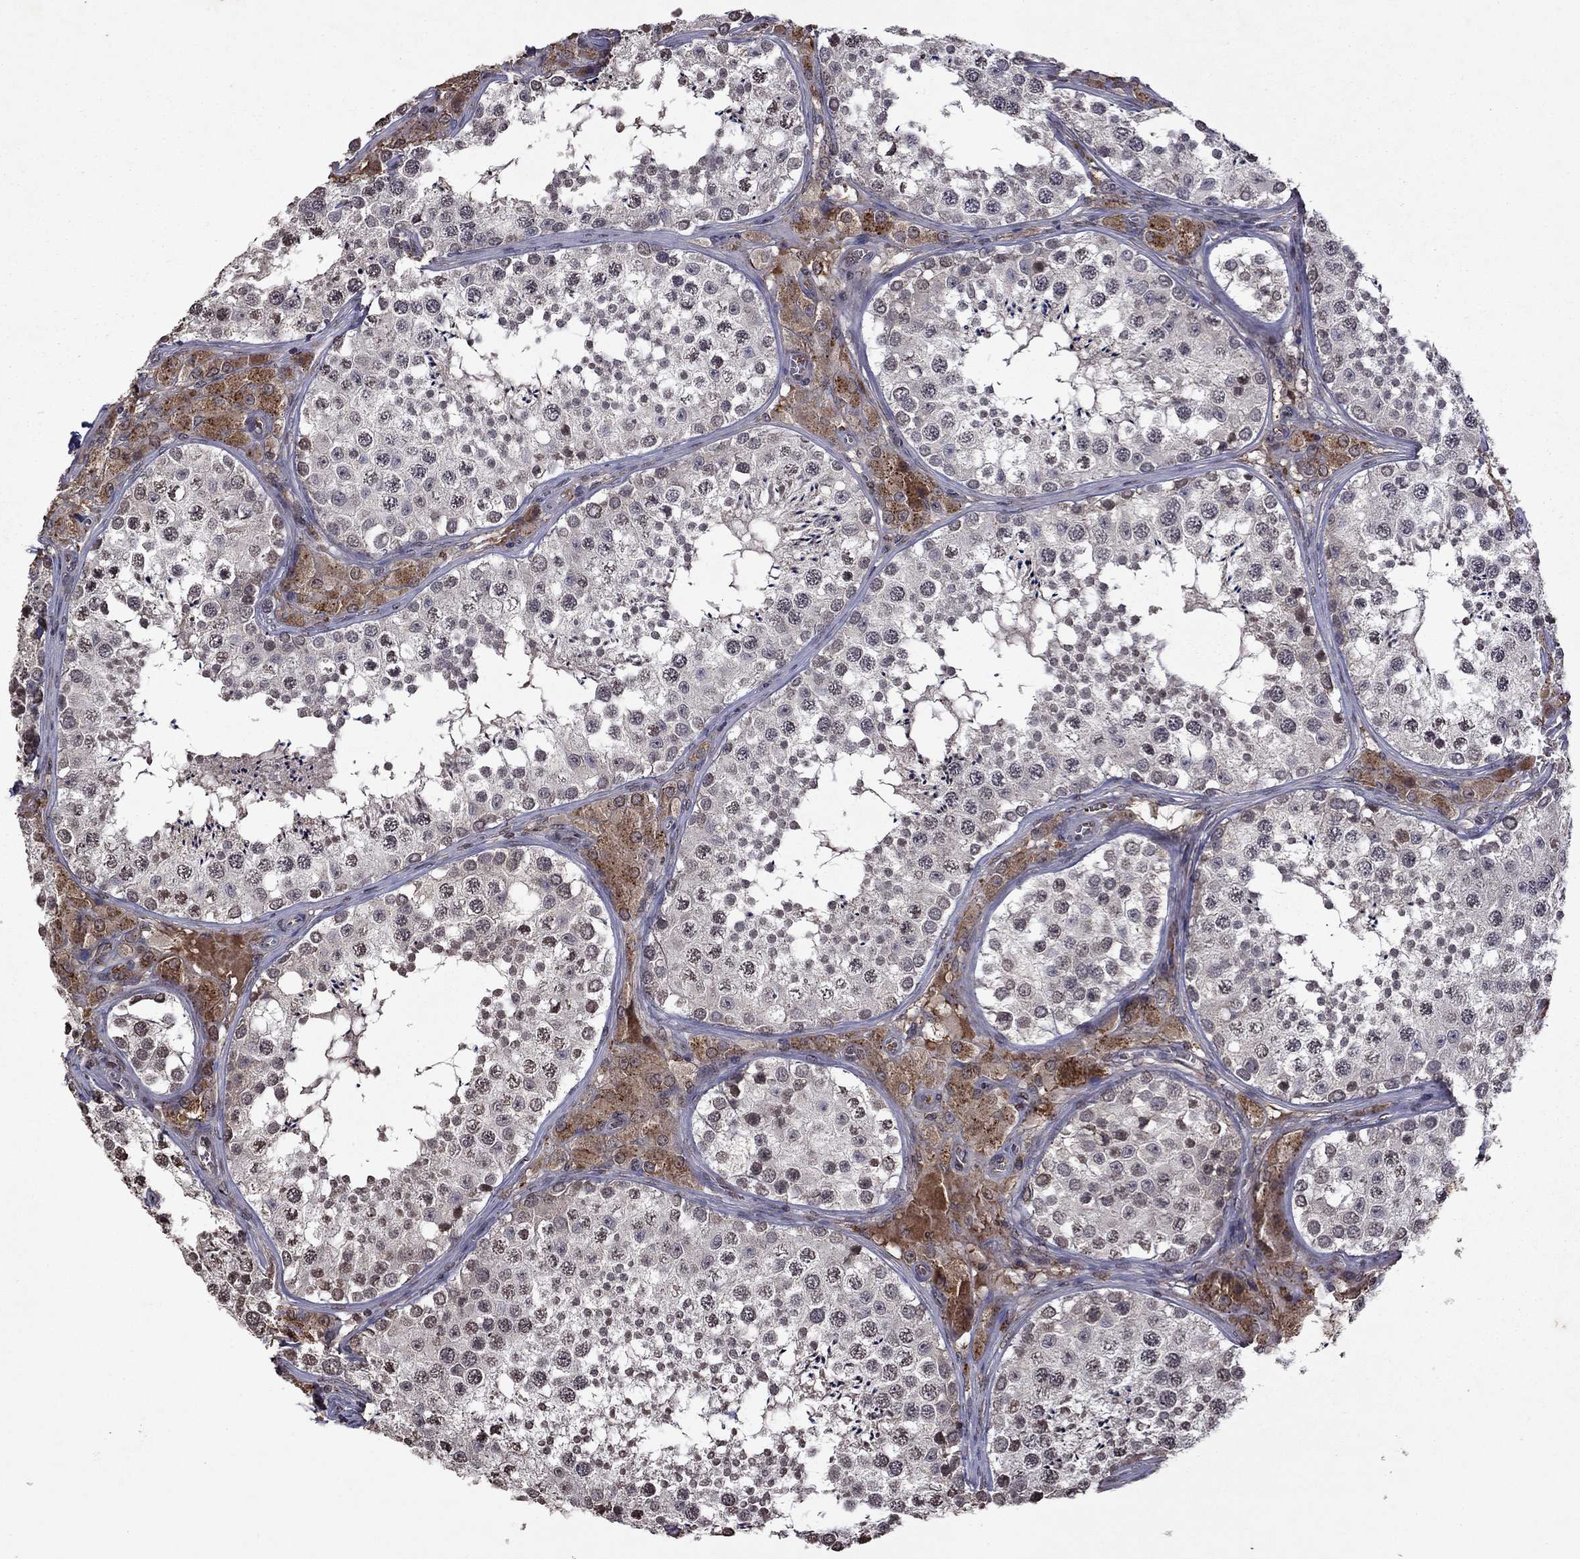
{"staining": {"intensity": "negative", "quantity": "none", "location": "none"}, "tissue": "testis", "cell_type": "Cells in seminiferous ducts", "image_type": "normal", "snomed": [{"axis": "morphology", "description": "Normal tissue, NOS"}, {"axis": "topography", "description": "Testis"}], "caption": "Immunohistochemical staining of normal human testis demonstrates no significant positivity in cells in seminiferous ducts. (Stains: DAB (3,3'-diaminobenzidine) immunohistochemistry (IHC) with hematoxylin counter stain, Microscopy: brightfield microscopy at high magnification).", "gene": "NLGN1", "patient": {"sex": "male", "age": 34}}